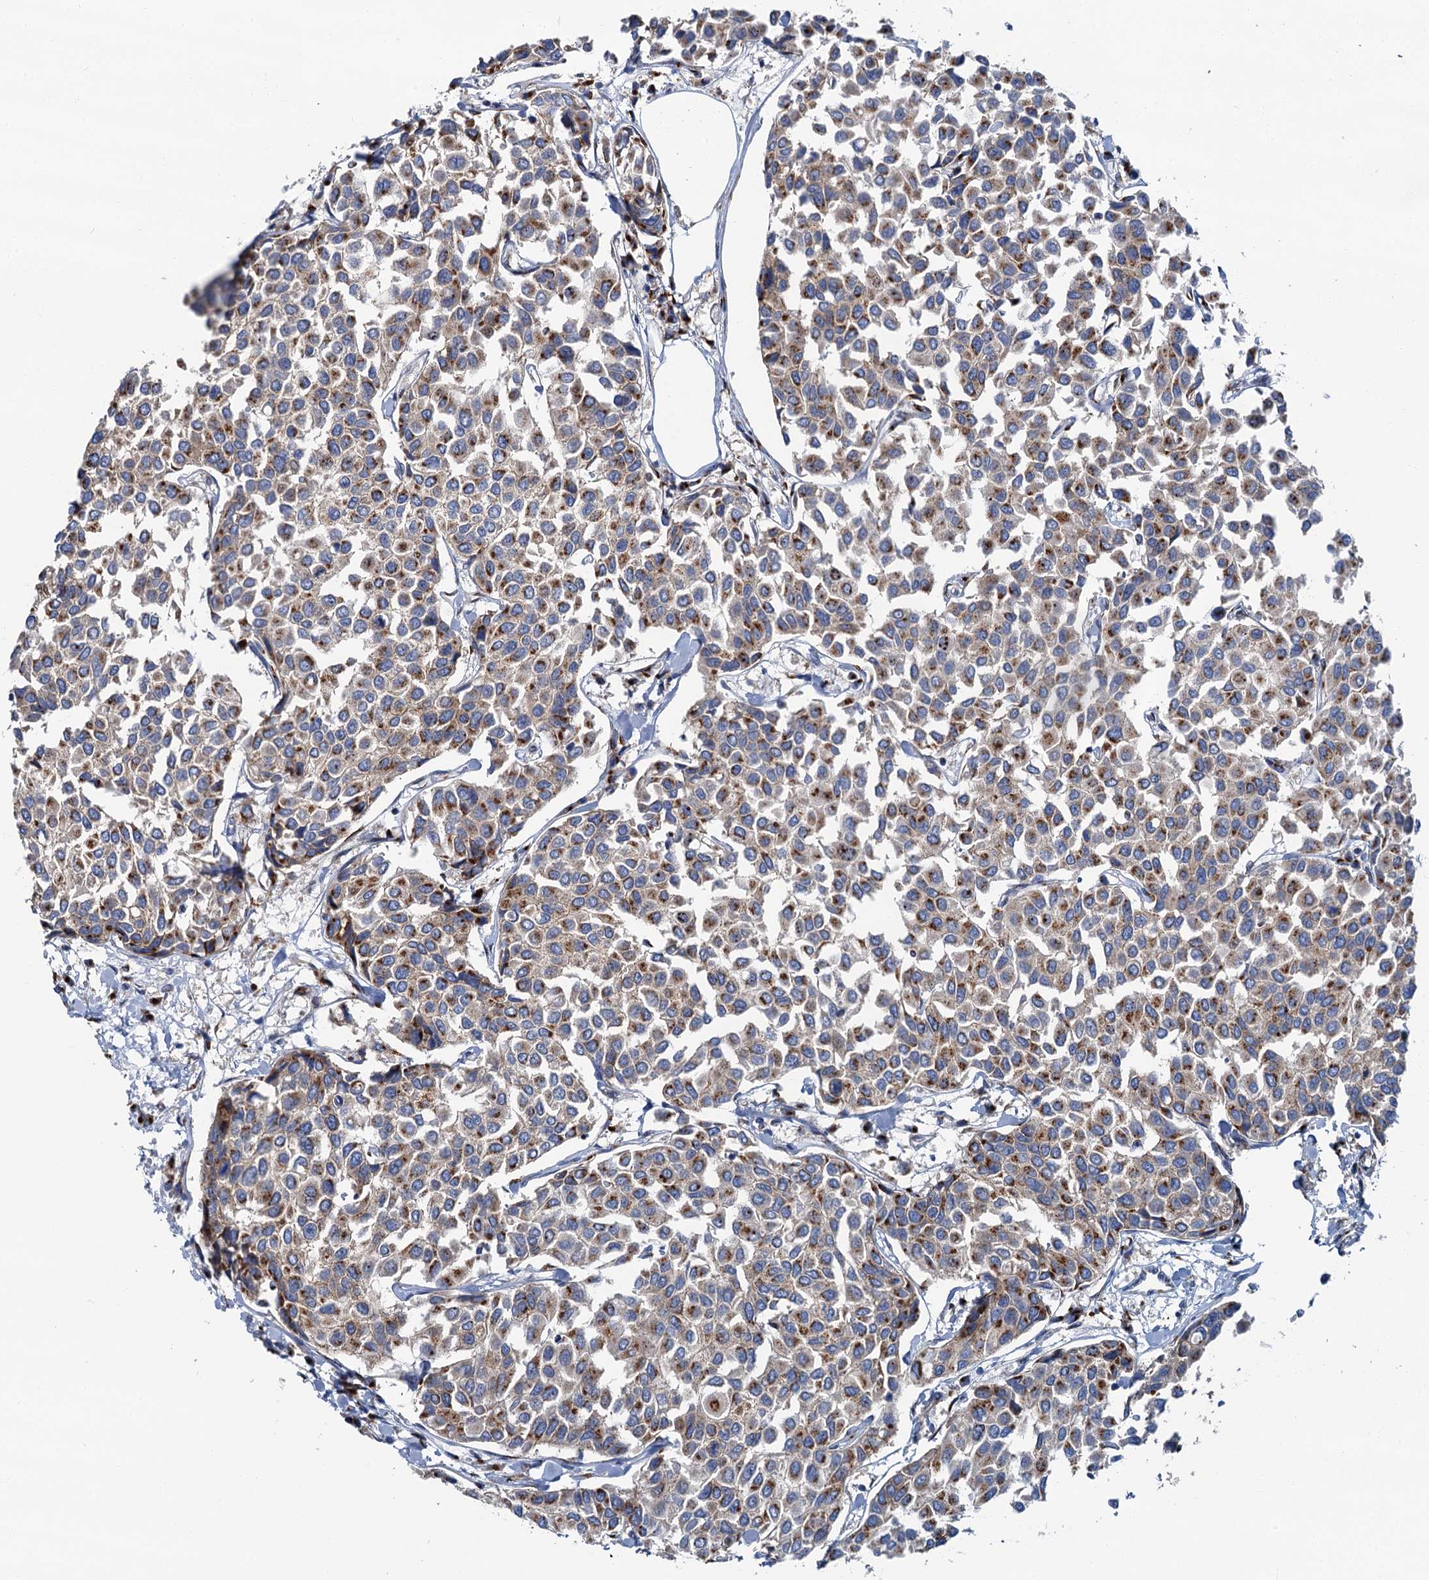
{"staining": {"intensity": "strong", "quantity": "25%-75%", "location": "cytoplasmic/membranous"}, "tissue": "breast cancer", "cell_type": "Tumor cells", "image_type": "cancer", "snomed": [{"axis": "morphology", "description": "Duct carcinoma"}, {"axis": "topography", "description": "Breast"}], "caption": "Approximately 25%-75% of tumor cells in human breast cancer (infiltrating ductal carcinoma) display strong cytoplasmic/membranous protein staining as visualized by brown immunohistochemical staining.", "gene": "BET1L", "patient": {"sex": "female", "age": 55}}